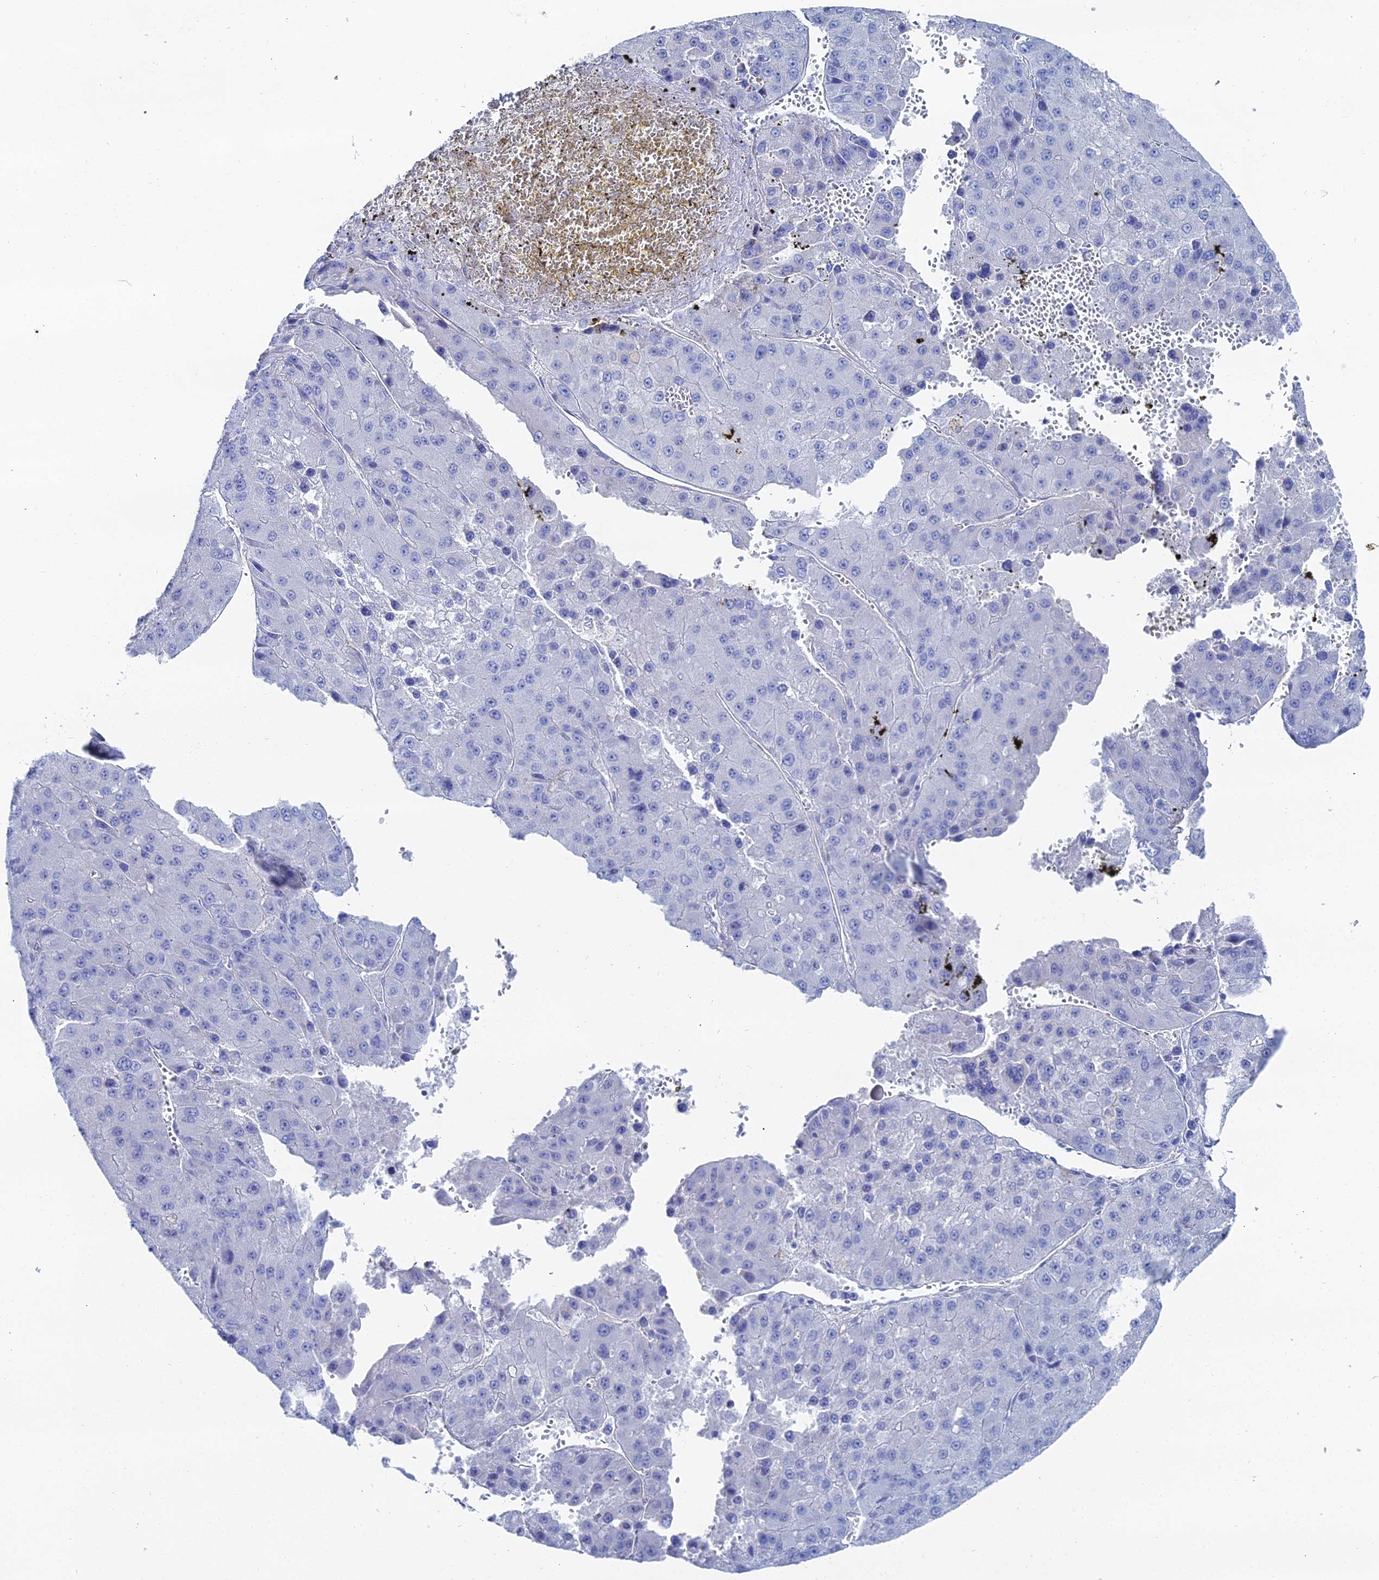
{"staining": {"intensity": "negative", "quantity": "none", "location": "none"}, "tissue": "liver cancer", "cell_type": "Tumor cells", "image_type": "cancer", "snomed": [{"axis": "morphology", "description": "Carcinoma, Hepatocellular, NOS"}, {"axis": "topography", "description": "Liver"}], "caption": "Tumor cells are negative for protein expression in human hepatocellular carcinoma (liver).", "gene": "DHX34", "patient": {"sex": "female", "age": 73}}